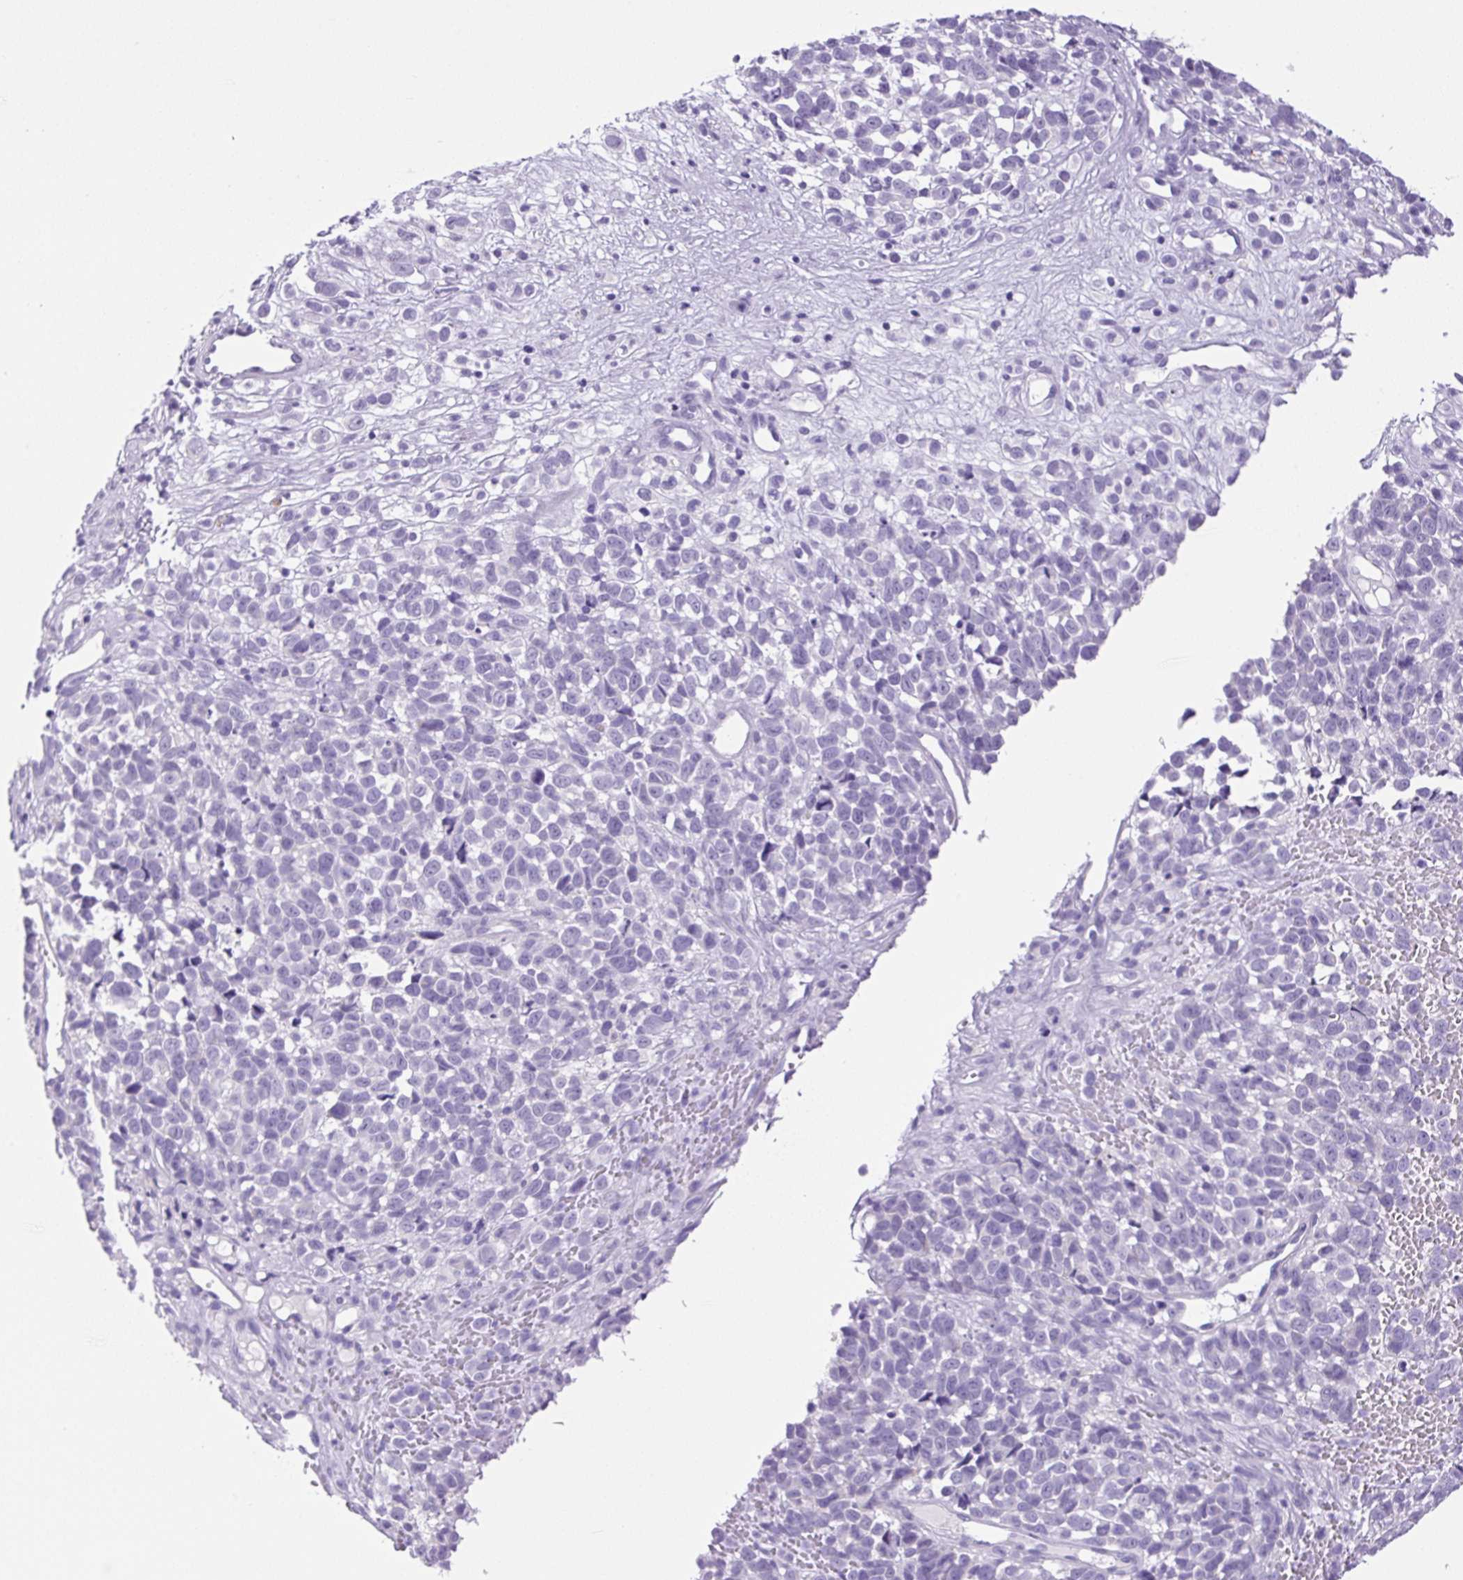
{"staining": {"intensity": "negative", "quantity": "none", "location": "none"}, "tissue": "melanoma", "cell_type": "Tumor cells", "image_type": "cancer", "snomed": [{"axis": "morphology", "description": "Malignant melanoma, NOS"}, {"axis": "topography", "description": "Nose, NOS"}], "caption": "Immunohistochemistry (IHC) of human melanoma demonstrates no expression in tumor cells. The staining was performed using DAB to visualize the protein expression in brown, while the nuclei were stained in blue with hematoxylin (Magnification: 20x).", "gene": "CHGA", "patient": {"sex": "female", "age": 48}}